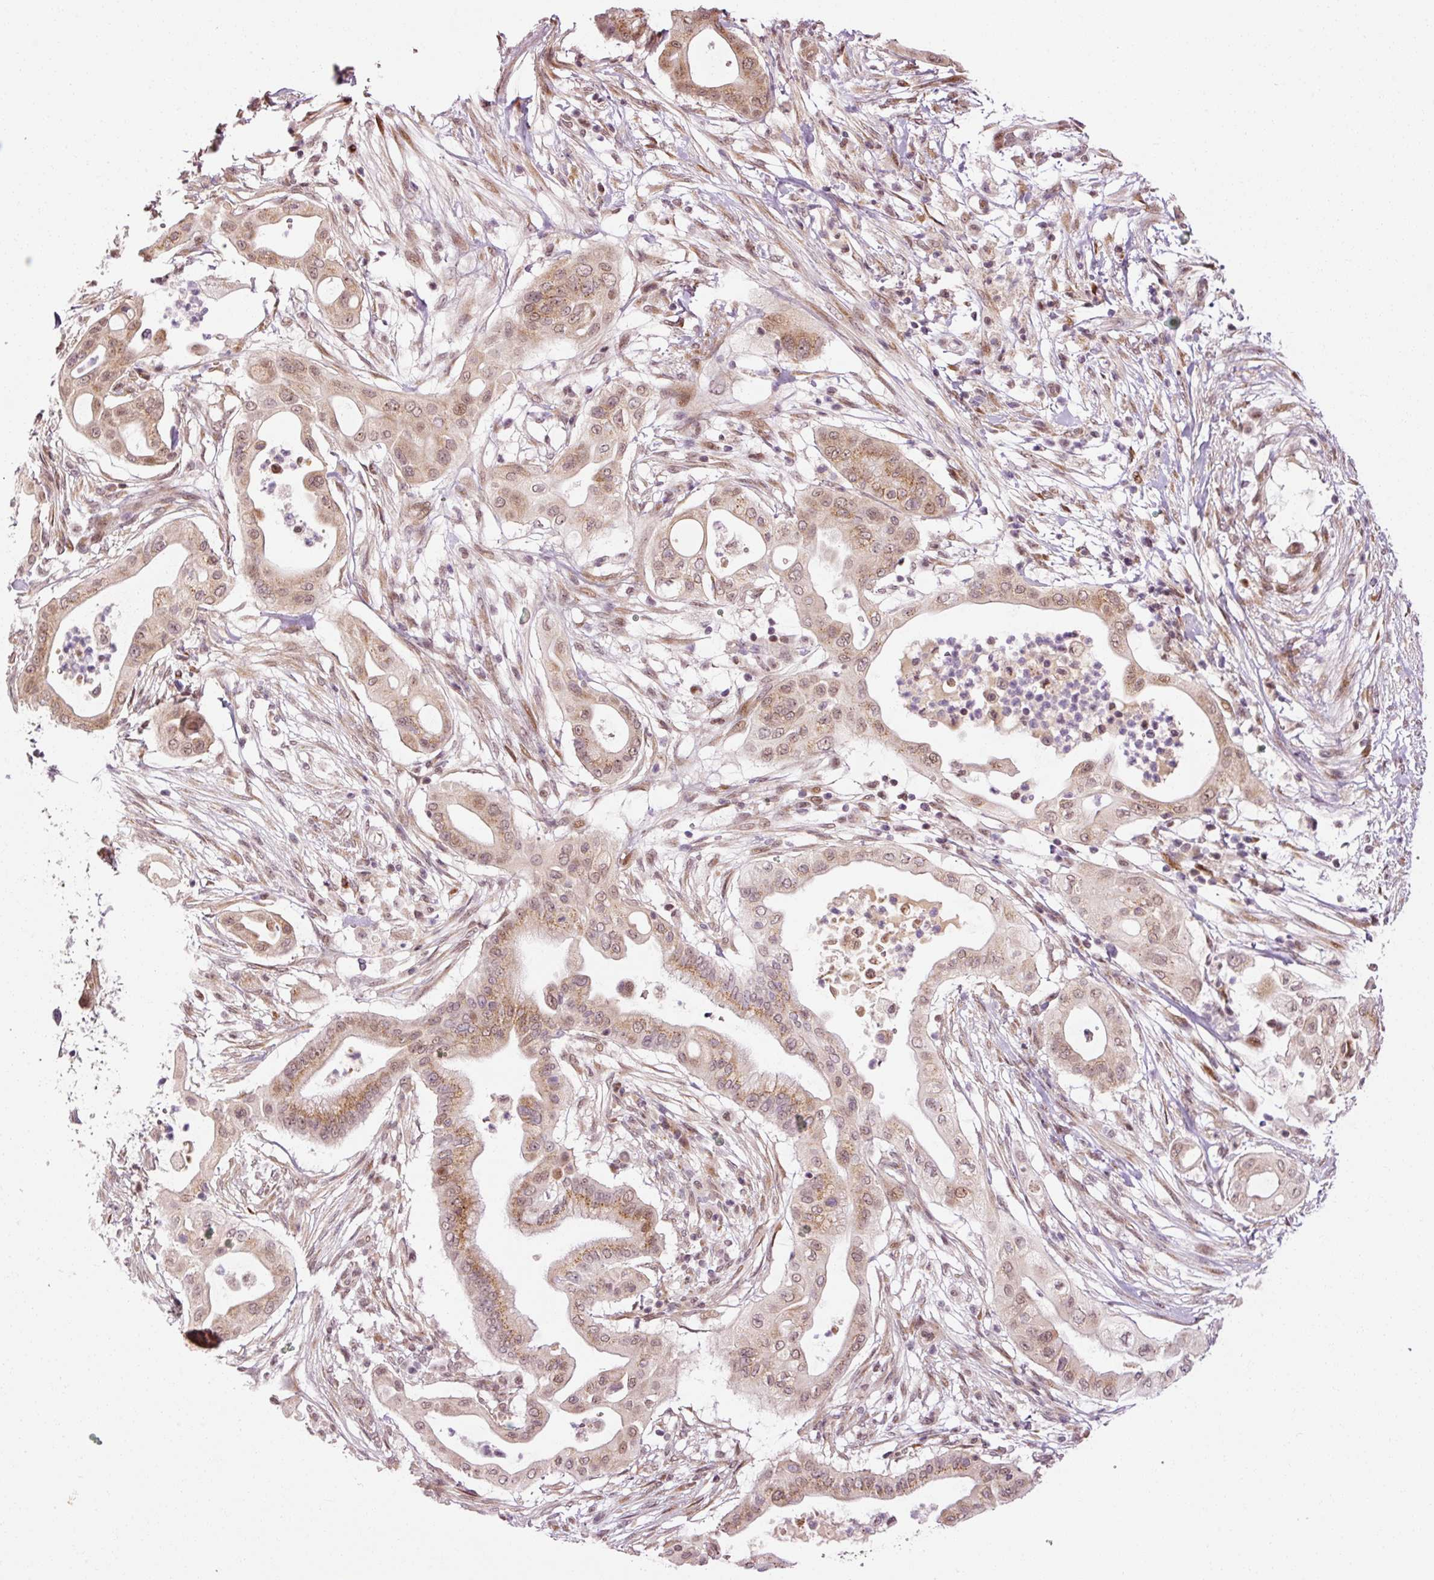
{"staining": {"intensity": "moderate", "quantity": ">75%", "location": "cytoplasmic/membranous,nuclear"}, "tissue": "pancreatic cancer", "cell_type": "Tumor cells", "image_type": "cancer", "snomed": [{"axis": "morphology", "description": "Adenocarcinoma, NOS"}, {"axis": "topography", "description": "Pancreas"}], "caption": "Pancreatic adenocarcinoma stained with a brown dye demonstrates moderate cytoplasmic/membranous and nuclear positive staining in about >75% of tumor cells.", "gene": "ANKRD20A1", "patient": {"sex": "male", "age": 68}}